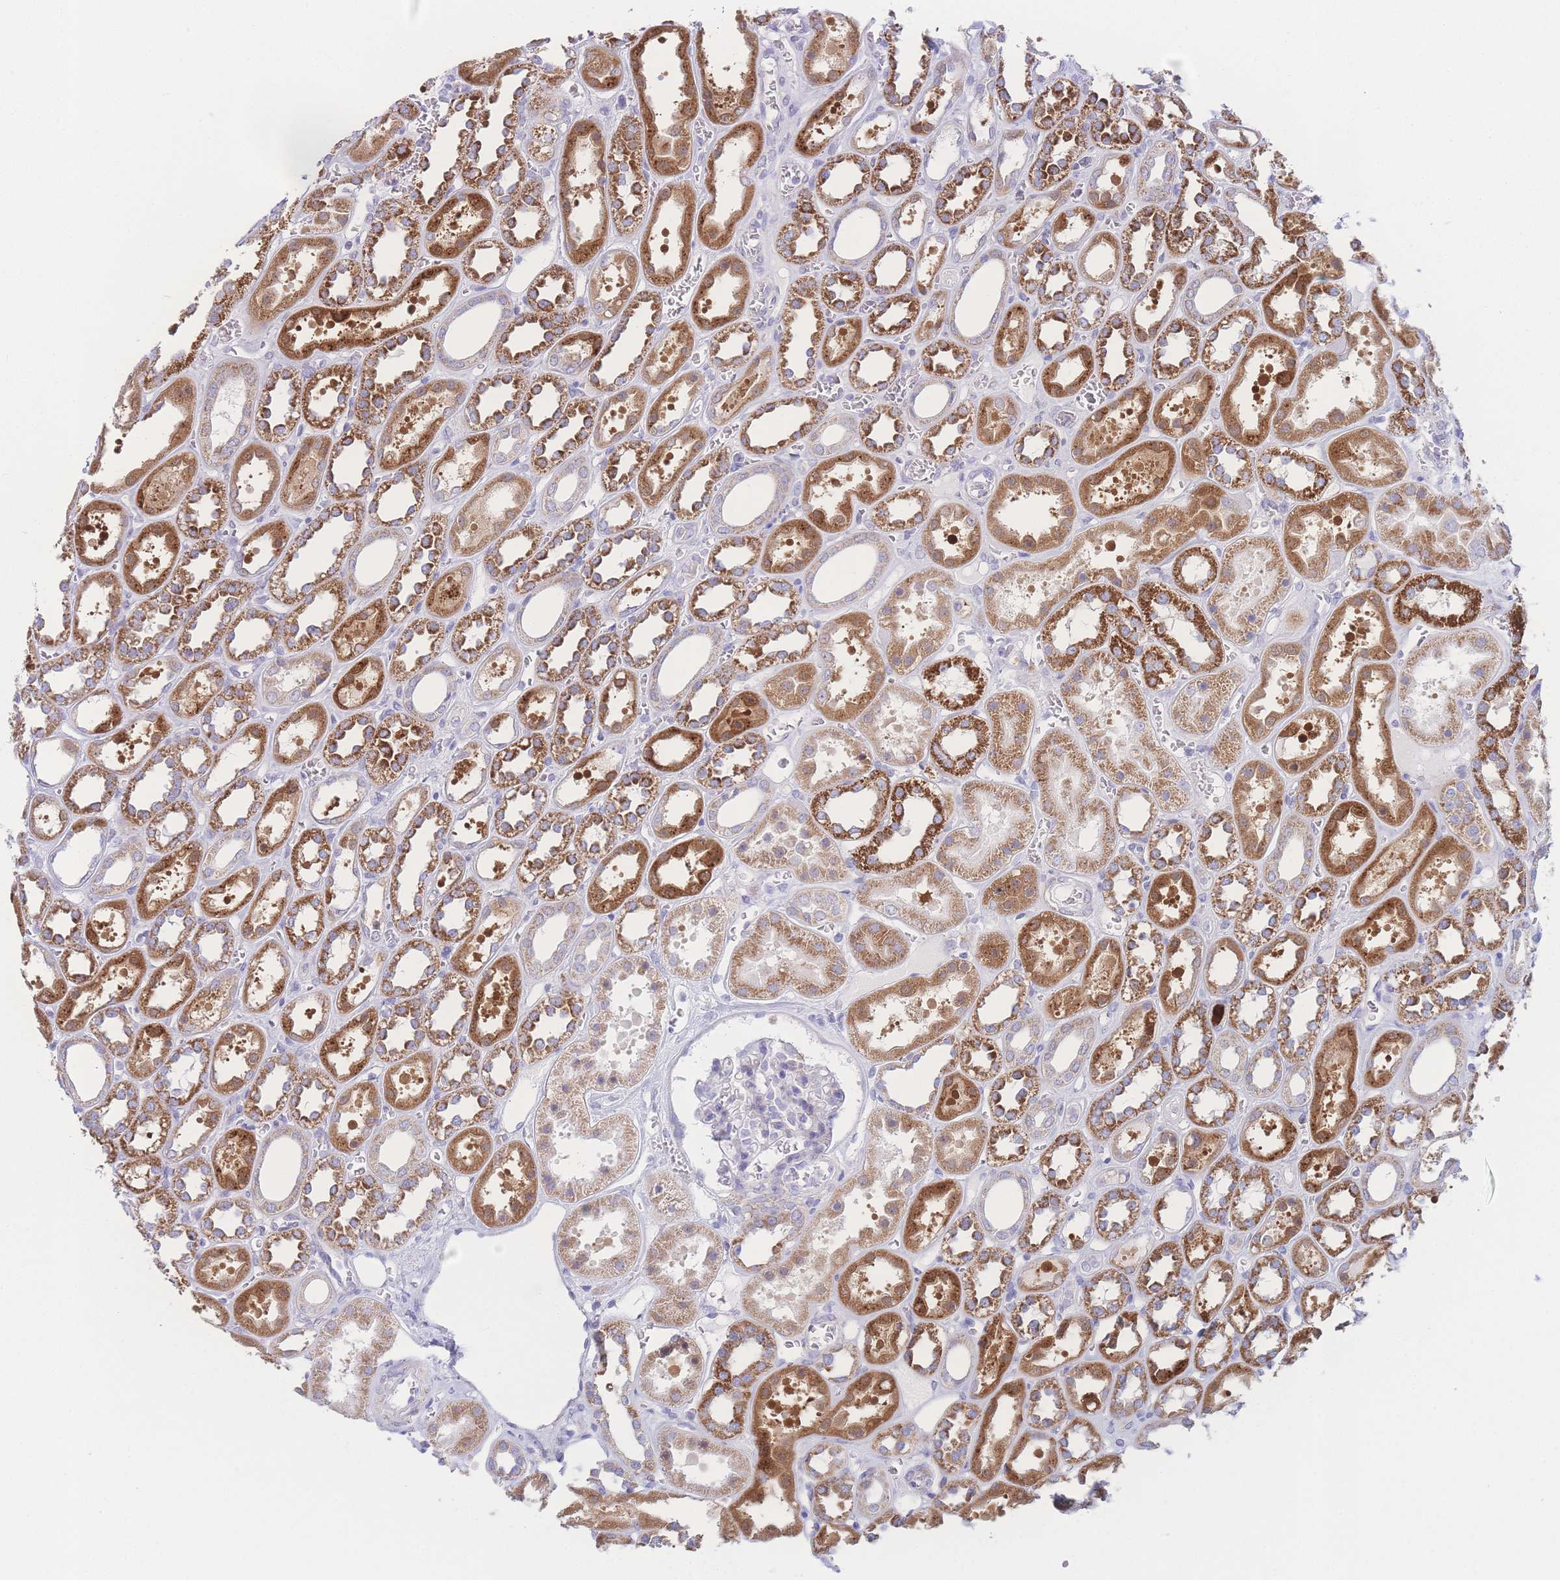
{"staining": {"intensity": "negative", "quantity": "none", "location": "none"}, "tissue": "kidney", "cell_type": "Cells in glomeruli", "image_type": "normal", "snomed": [{"axis": "morphology", "description": "Normal tissue, NOS"}, {"axis": "topography", "description": "Kidney"}], "caption": "Immunohistochemistry (IHC) histopathology image of benign kidney stained for a protein (brown), which demonstrates no positivity in cells in glomeruli. Nuclei are stained in blue.", "gene": "NBEAL1", "patient": {"sex": "female", "age": 41}}